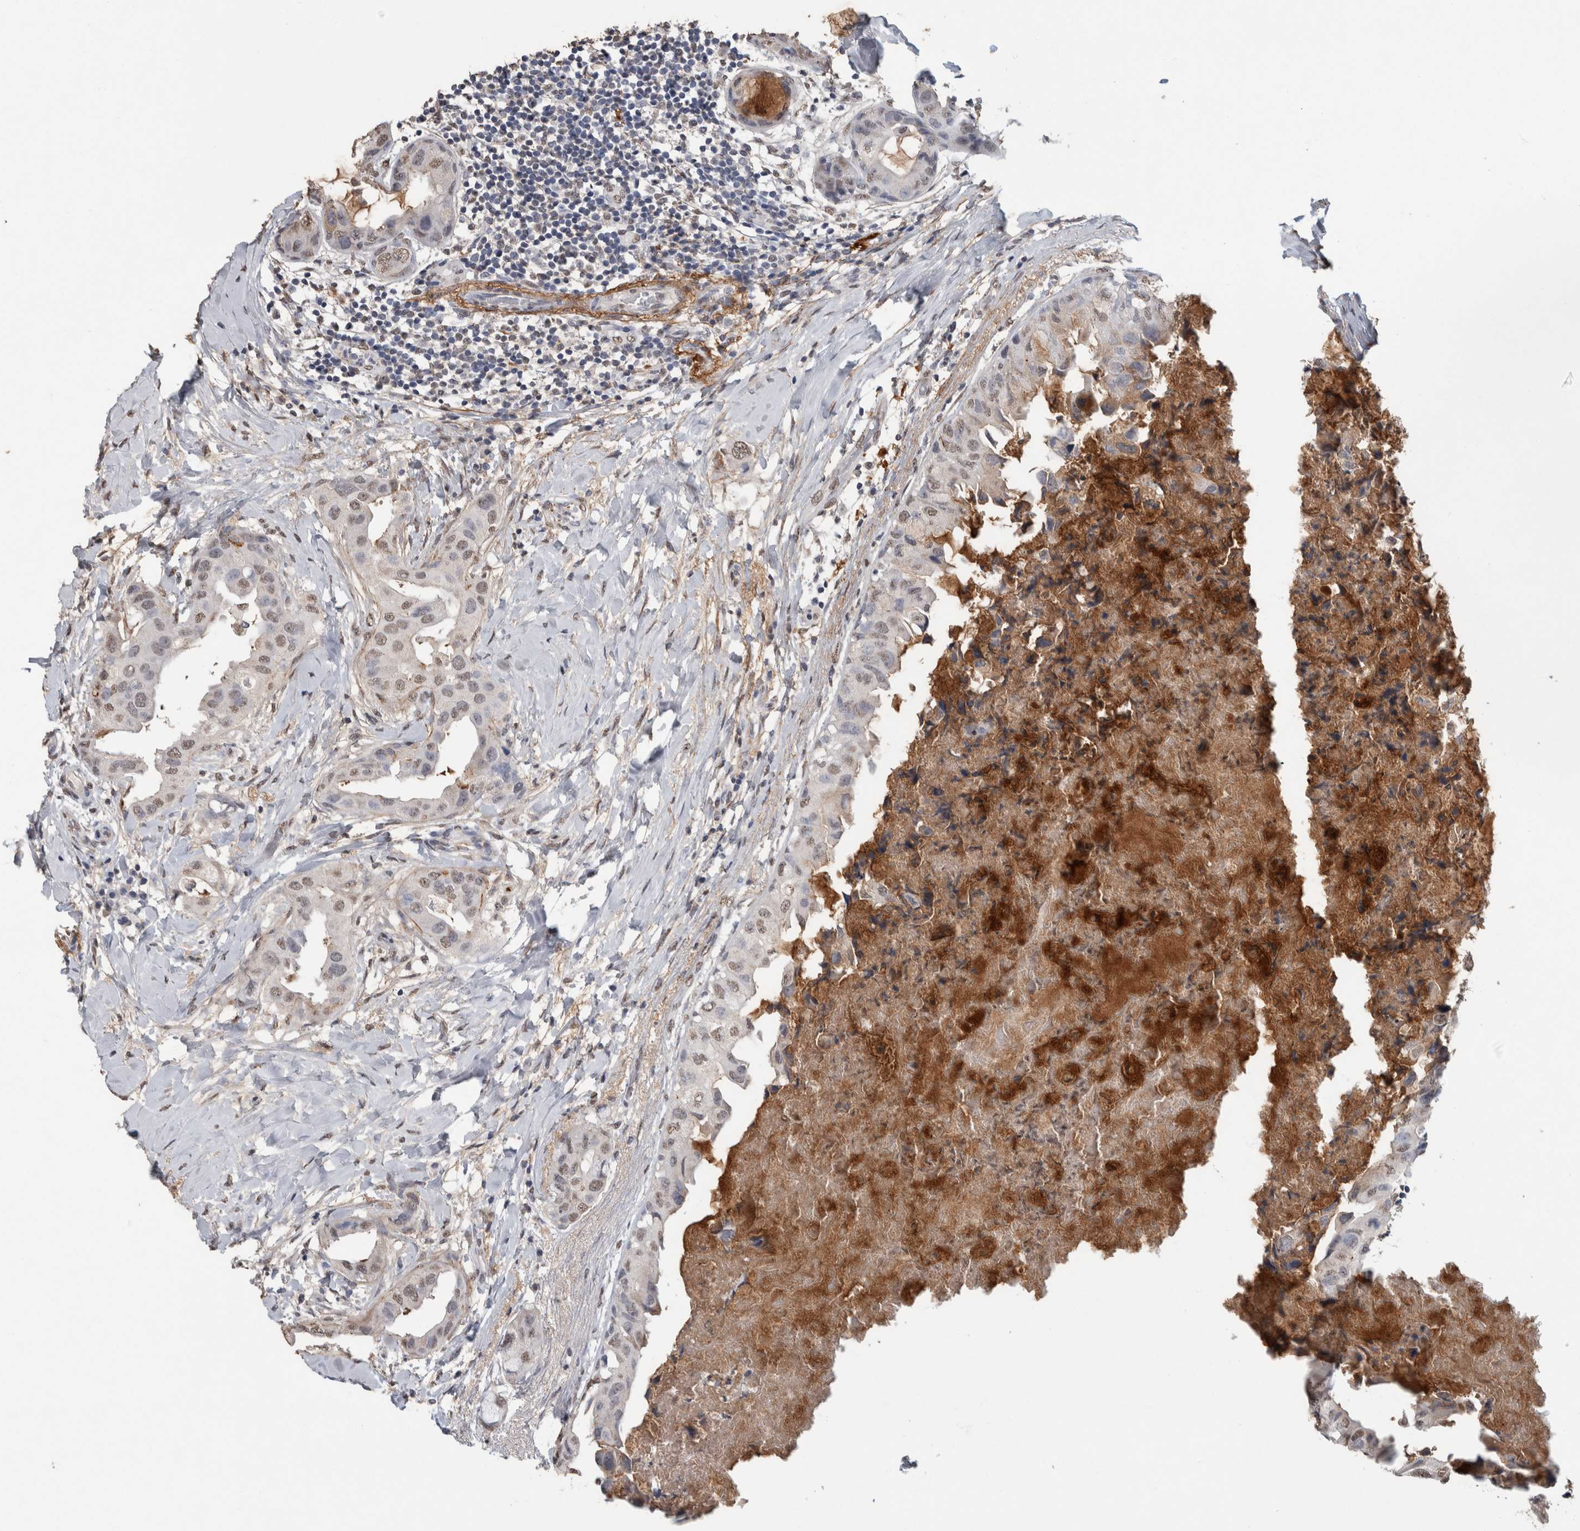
{"staining": {"intensity": "weak", "quantity": "<25%", "location": "nuclear"}, "tissue": "breast cancer", "cell_type": "Tumor cells", "image_type": "cancer", "snomed": [{"axis": "morphology", "description": "Duct carcinoma"}, {"axis": "topography", "description": "Breast"}], "caption": "DAB immunohistochemical staining of invasive ductal carcinoma (breast) exhibits no significant staining in tumor cells.", "gene": "LTBP1", "patient": {"sex": "female", "age": 40}}